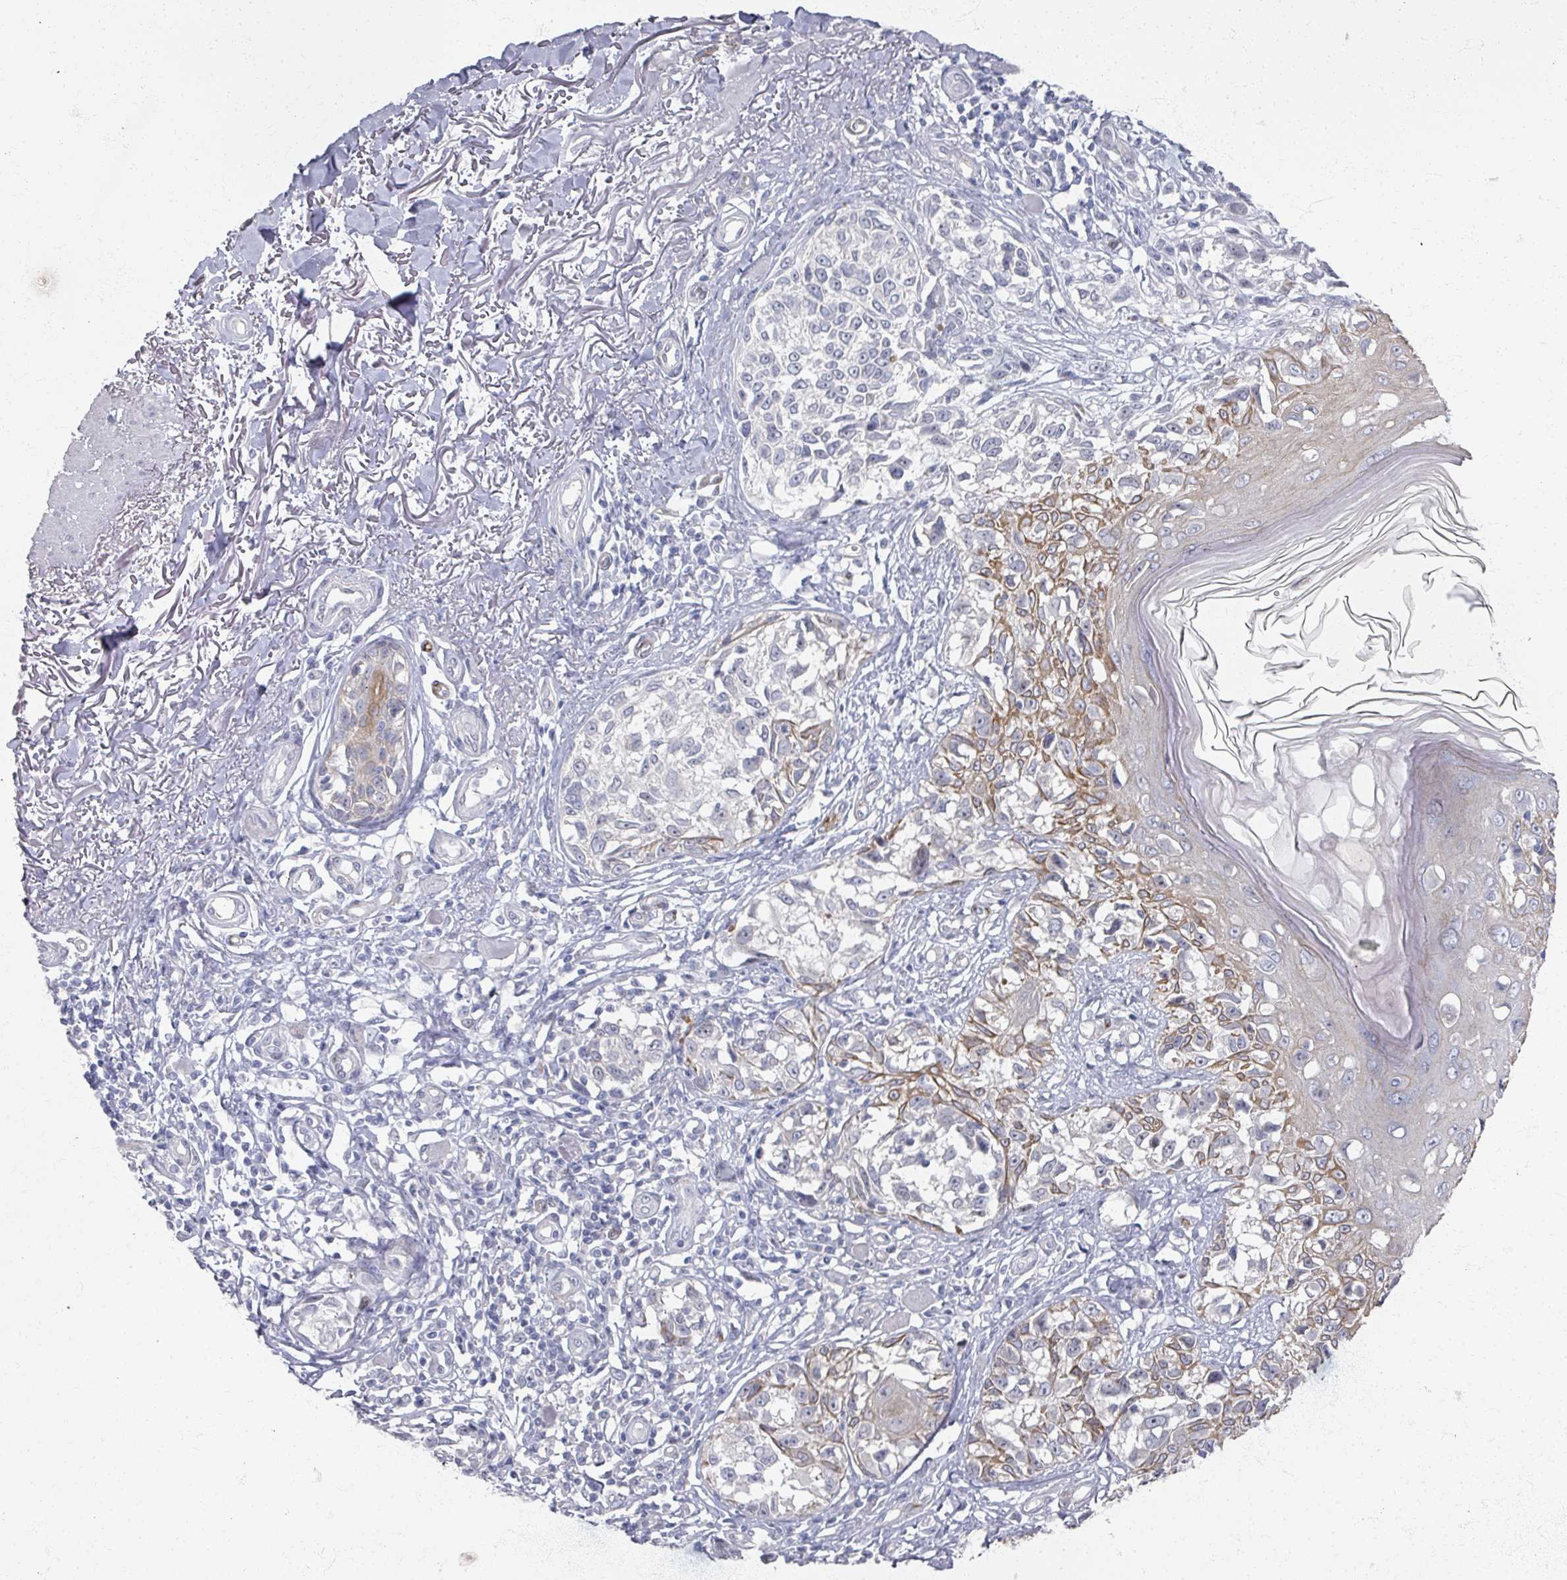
{"staining": {"intensity": "negative", "quantity": "none", "location": "none"}, "tissue": "melanoma", "cell_type": "Tumor cells", "image_type": "cancer", "snomed": [{"axis": "morphology", "description": "Malignant melanoma, NOS"}, {"axis": "topography", "description": "Skin"}], "caption": "IHC micrograph of neoplastic tissue: melanoma stained with DAB exhibits no significant protein expression in tumor cells. (IHC, brightfield microscopy, high magnification).", "gene": "TTYH3", "patient": {"sex": "male", "age": 73}}